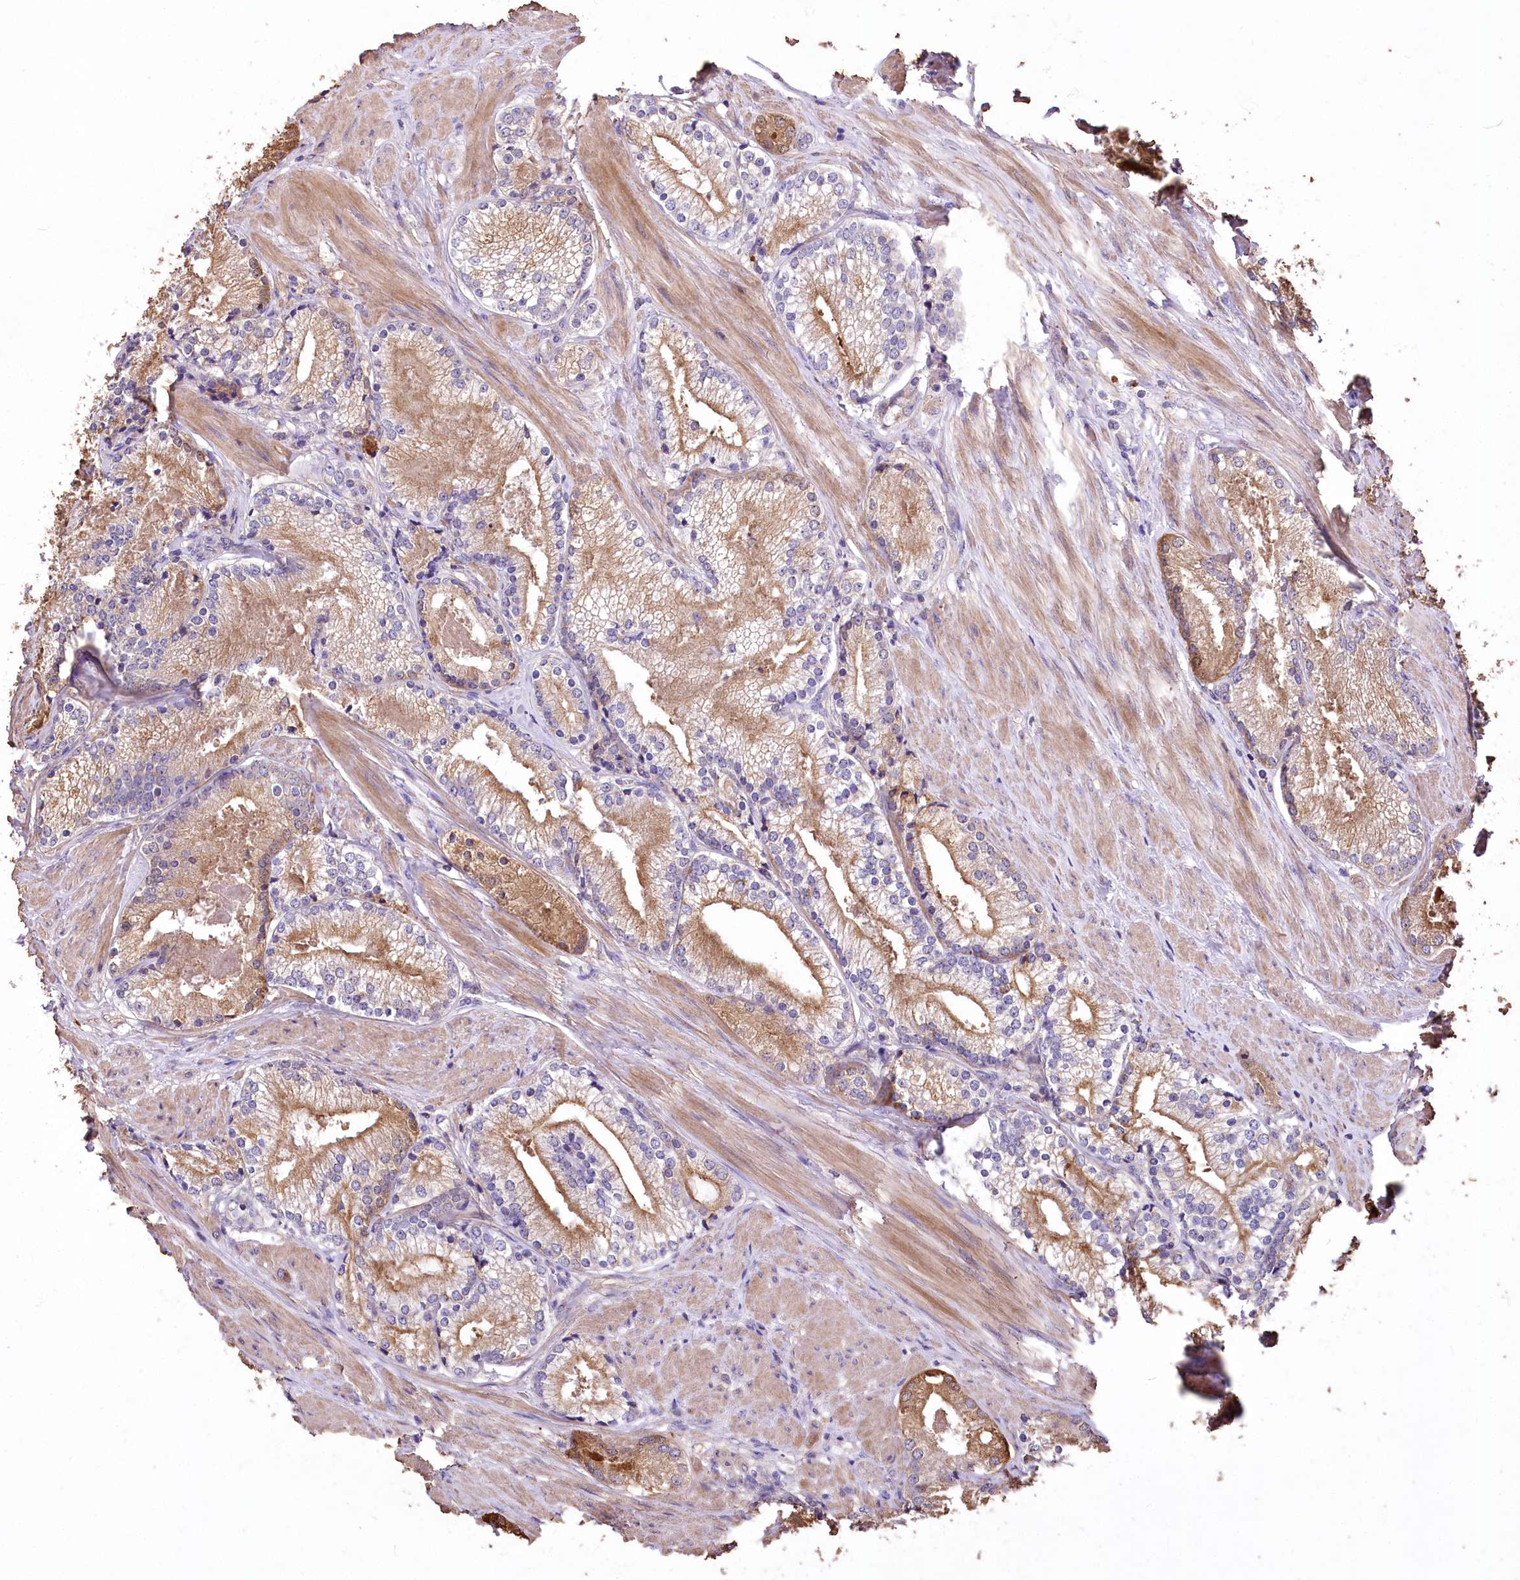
{"staining": {"intensity": "moderate", "quantity": ">75%", "location": "cytoplasmic/membranous"}, "tissue": "prostate cancer", "cell_type": "Tumor cells", "image_type": "cancer", "snomed": [{"axis": "morphology", "description": "Adenocarcinoma, High grade"}, {"axis": "topography", "description": "Prostate"}], "caption": "Prostate cancer (high-grade adenocarcinoma) stained for a protein (brown) exhibits moderate cytoplasmic/membranous positive staining in approximately >75% of tumor cells.", "gene": "PCYOX1L", "patient": {"sex": "male", "age": 66}}